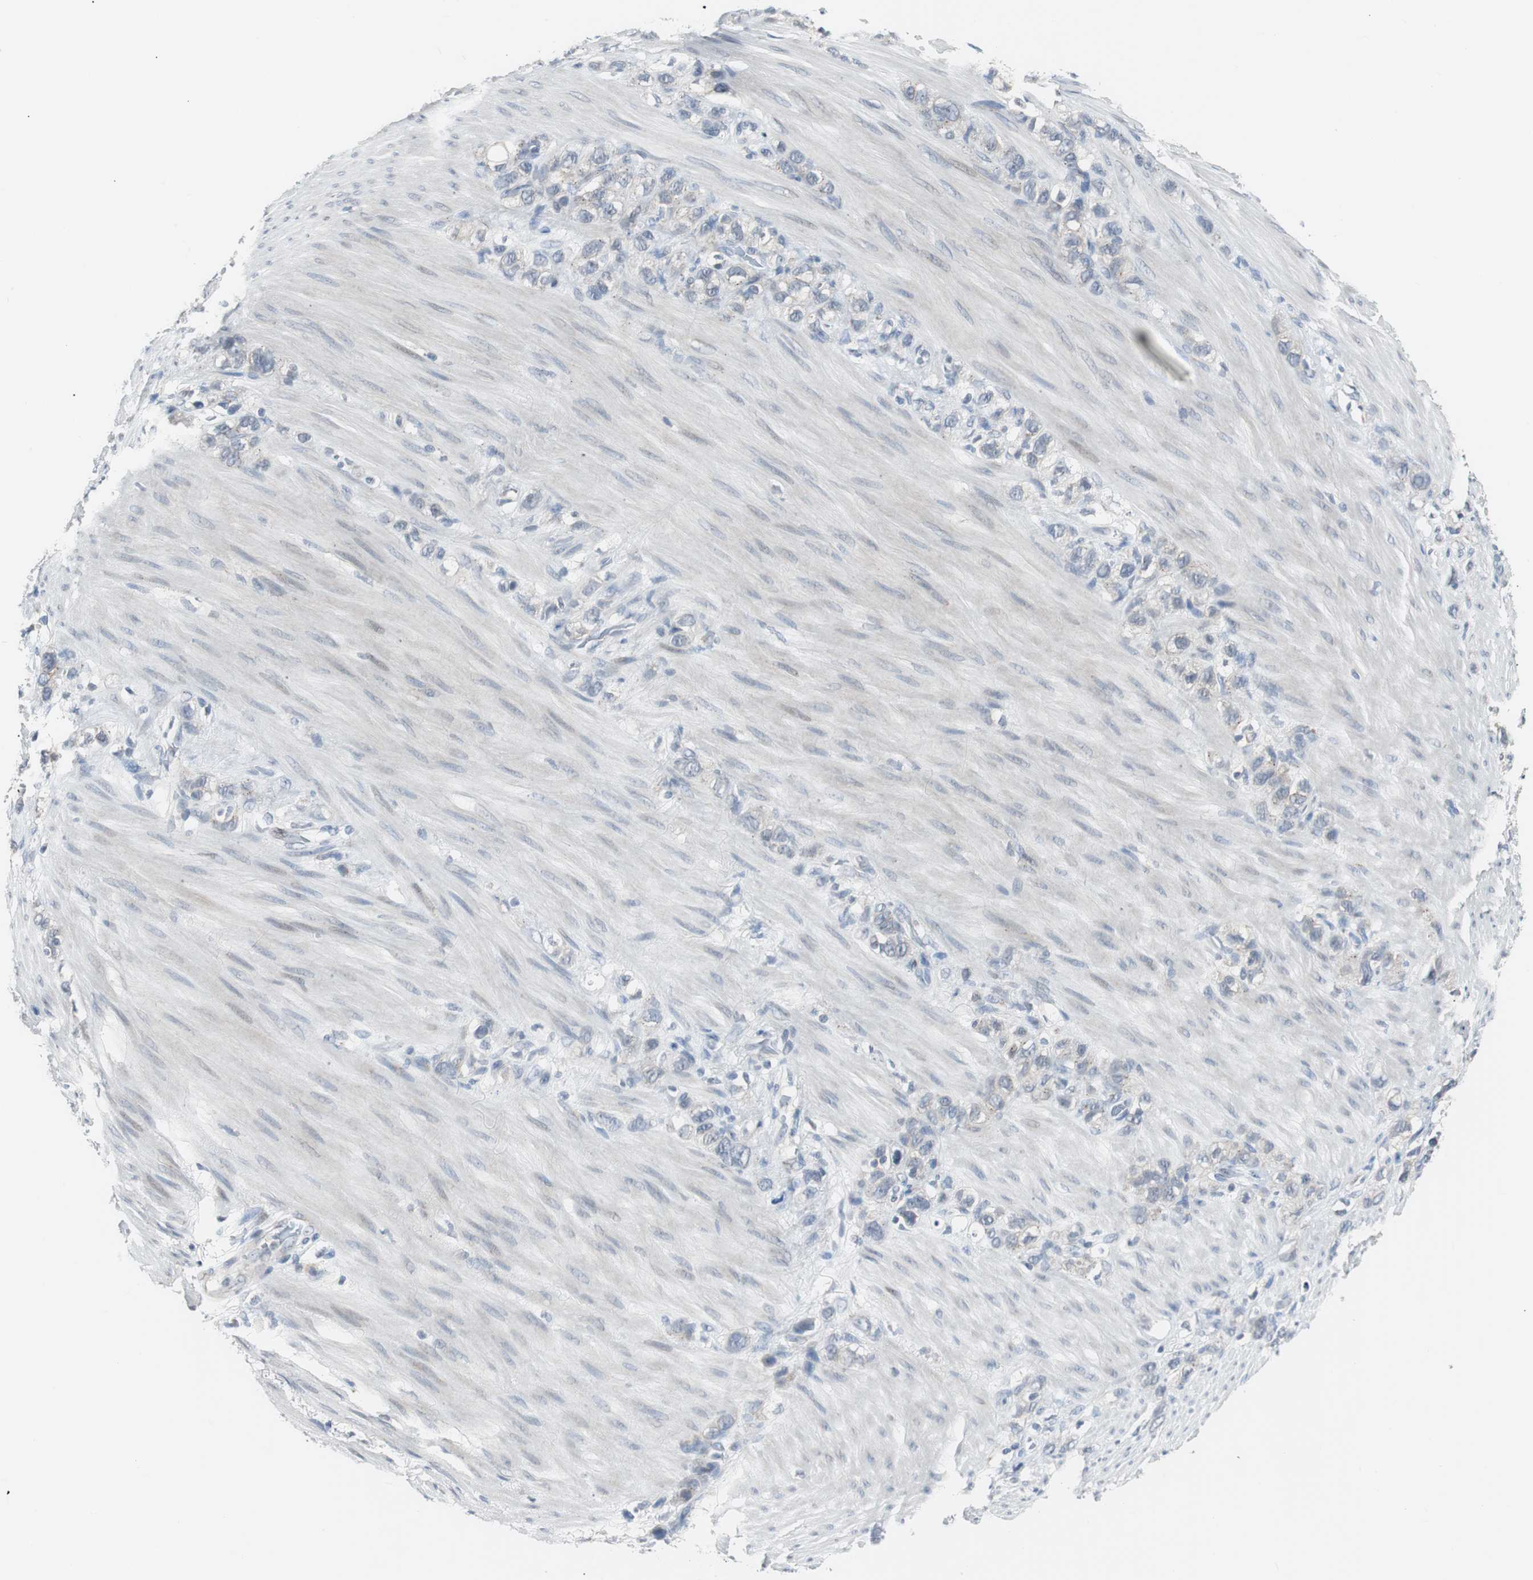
{"staining": {"intensity": "negative", "quantity": "none", "location": "none"}, "tissue": "stomach cancer", "cell_type": "Tumor cells", "image_type": "cancer", "snomed": [{"axis": "morphology", "description": "Normal tissue, NOS"}, {"axis": "morphology", "description": "Adenocarcinoma, NOS"}, {"axis": "morphology", "description": "Adenocarcinoma, High grade"}, {"axis": "topography", "description": "Stomach, upper"}, {"axis": "topography", "description": "Stomach"}], "caption": "Human high-grade adenocarcinoma (stomach) stained for a protein using IHC shows no positivity in tumor cells.", "gene": "SOX30", "patient": {"sex": "female", "age": 65}}